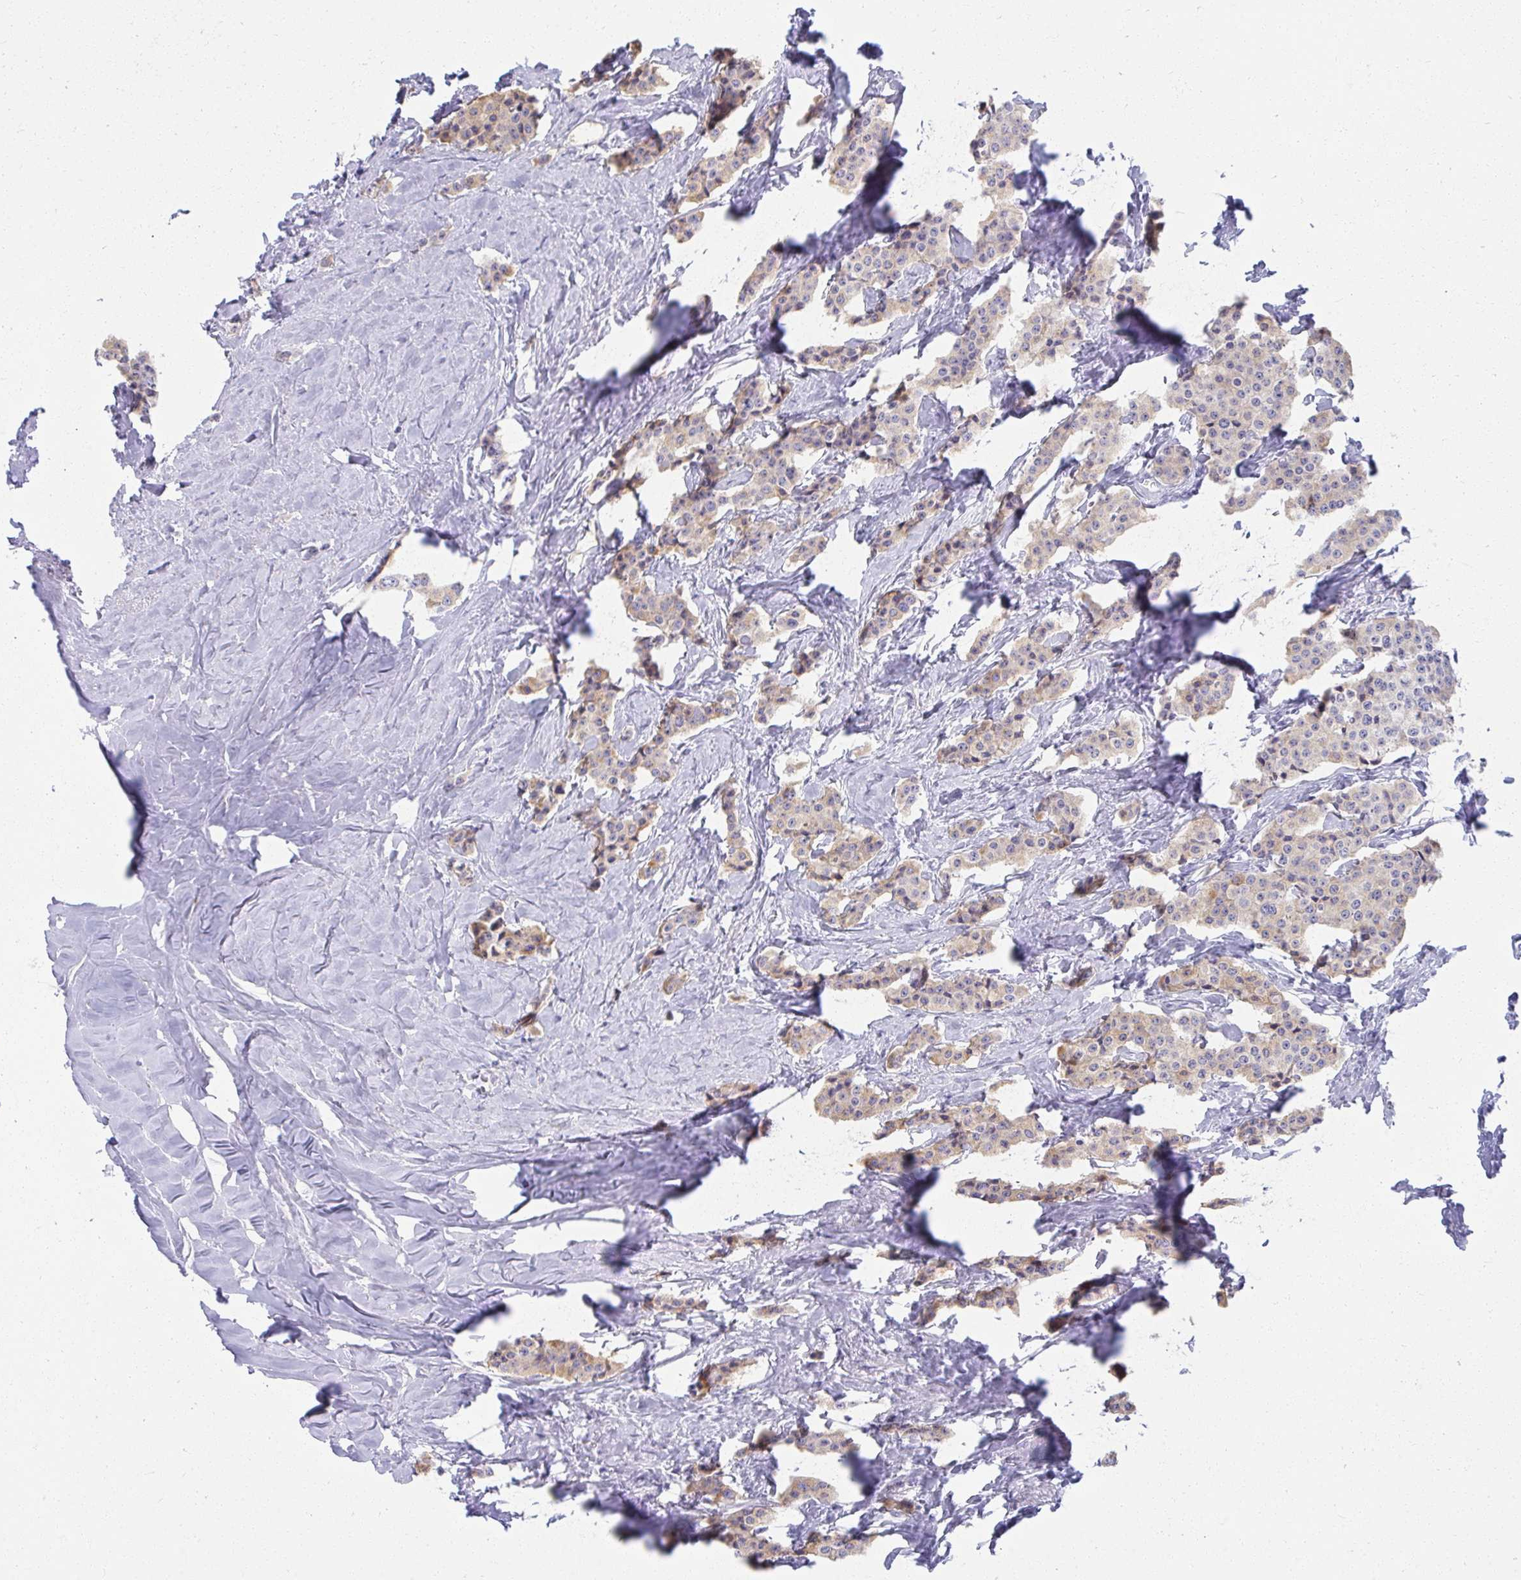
{"staining": {"intensity": "moderate", "quantity": "25%-75%", "location": "cytoplasmic/membranous"}, "tissue": "carcinoid", "cell_type": "Tumor cells", "image_type": "cancer", "snomed": [{"axis": "morphology", "description": "Carcinoid, malignant, NOS"}, {"axis": "topography", "description": "Small intestine"}], "caption": "A high-resolution micrograph shows immunohistochemistry (IHC) staining of carcinoid, which demonstrates moderate cytoplasmic/membranous expression in about 25%-75% of tumor cells.", "gene": "FASLG", "patient": {"sex": "female", "age": 64}}